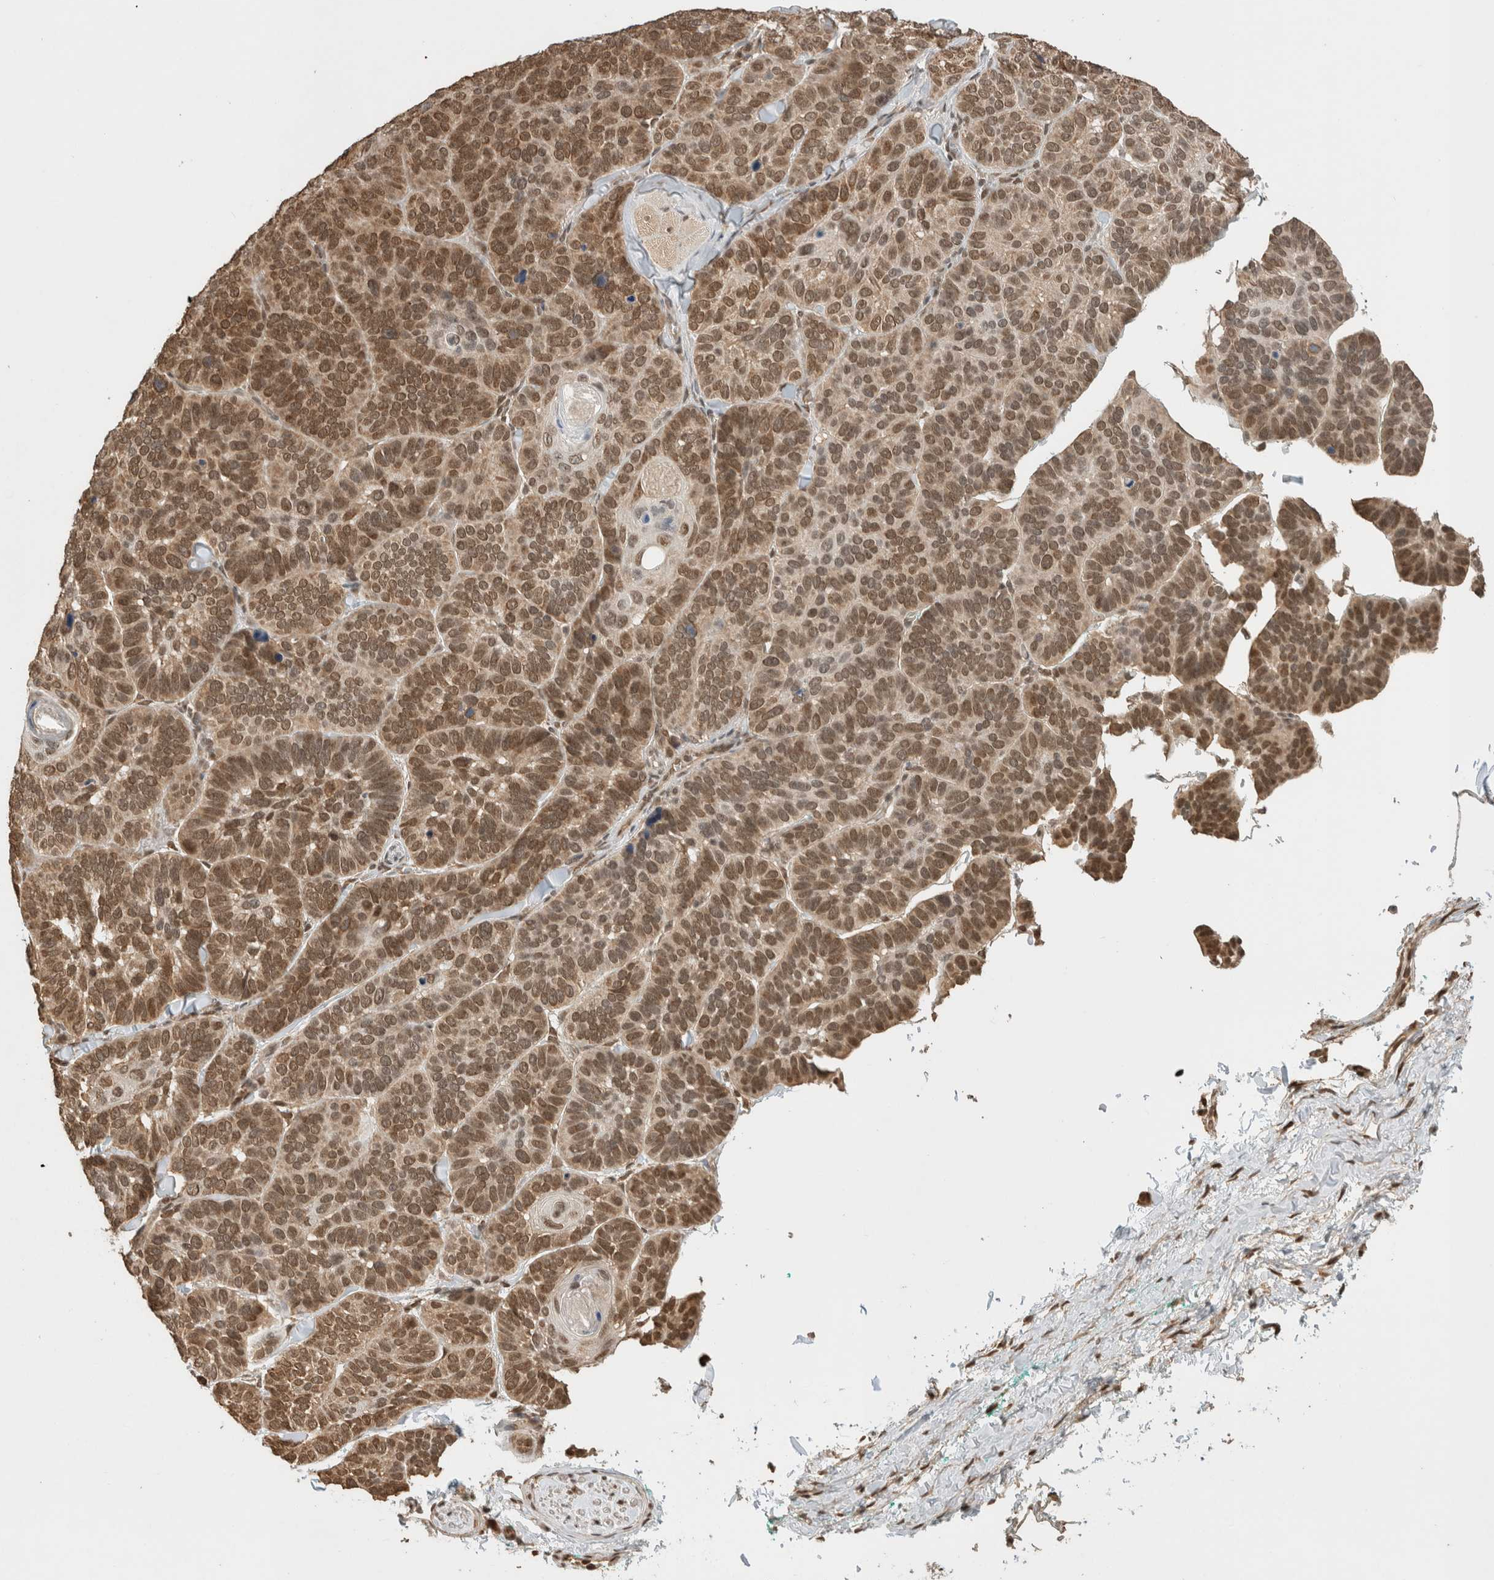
{"staining": {"intensity": "moderate", "quantity": ">75%", "location": "nuclear"}, "tissue": "skin cancer", "cell_type": "Tumor cells", "image_type": "cancer", "snomed": [{"axis": "morphology", "description": "Basal cell carcinoma"}, {"axis": "topography", "description": "Skin"}], "caption": "Tumor cells display medium levels of moderate nuclear staining in approximately >75% of cells in human basal cell carcinoma (skin).", "gene": "C1orf21", "patient": {"sex": "male", "age": 62}}